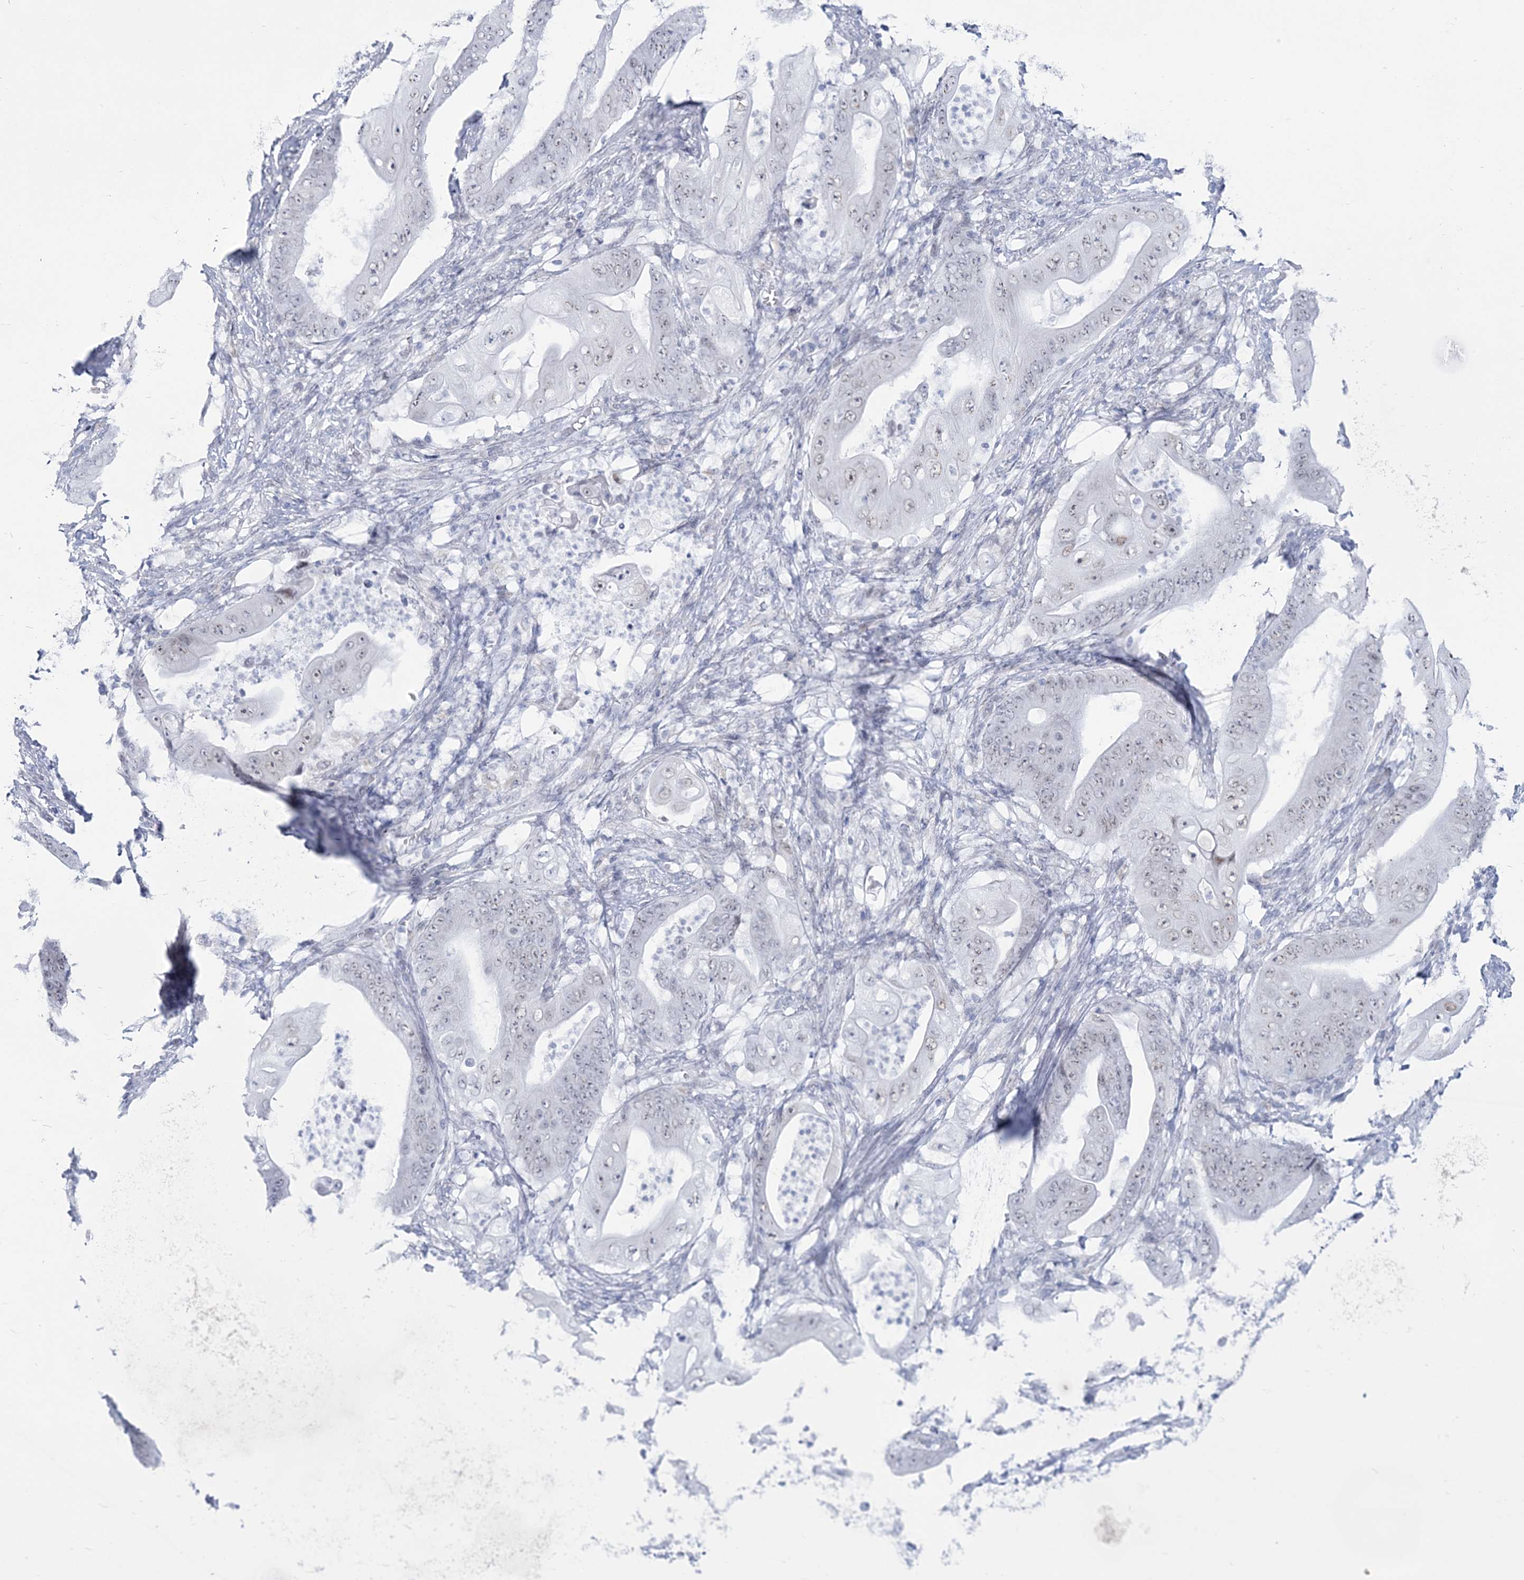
{"staining": {"intensity": "weak", "quantity": "25%-75%", "location": "nuclear"}, "tissue": "stomach cancer", "cell_type": "Tumor cells", "image_type": "cancer", "snomed": [{"axis": "morphology", "description": "Adenocarcinoma, NOS"}, {"axis": "topography", "description": "Stomach"}], "caption": "Immunohistochemical staining of human stomach cancer demonstrates weak nuclear protein staining in about 25%-75% of tumor cells.", "gene": "ZNF843", "patient": {"sex": "female", "age": 73}}